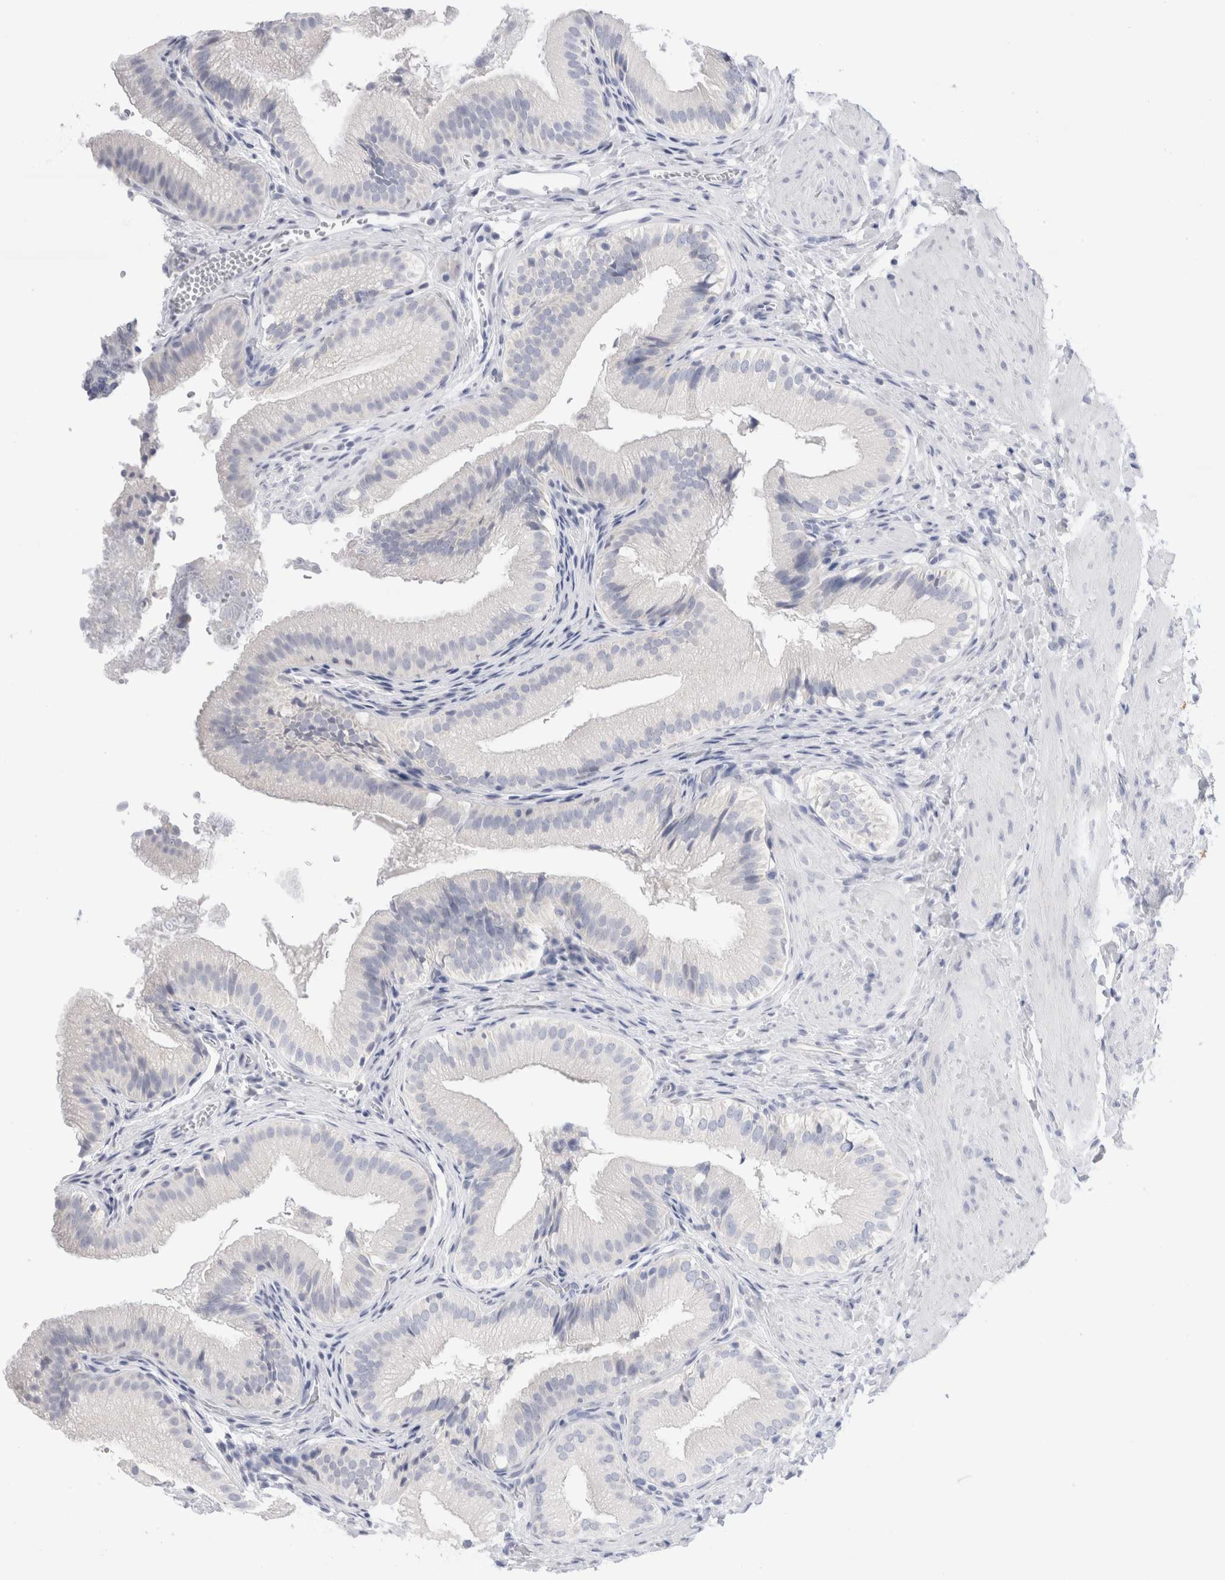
{"staining": {"intensity": "negative", "quantity": "none", "location": "none"}, "tissue": "gallbladder", "cell_type": "Glandular cells", "image_type": "normal", "snomed": [{"axis": "morphology", "description": "Normal tissue, NOS"}, {"axis": "topography", "description": "Gallbladder"}], "caption": "The histopathology image displays no significant expression in glandular cells of gallbladder.", "gene": "SLC22A12", "patient": {"sex": "female", "age": 30}}